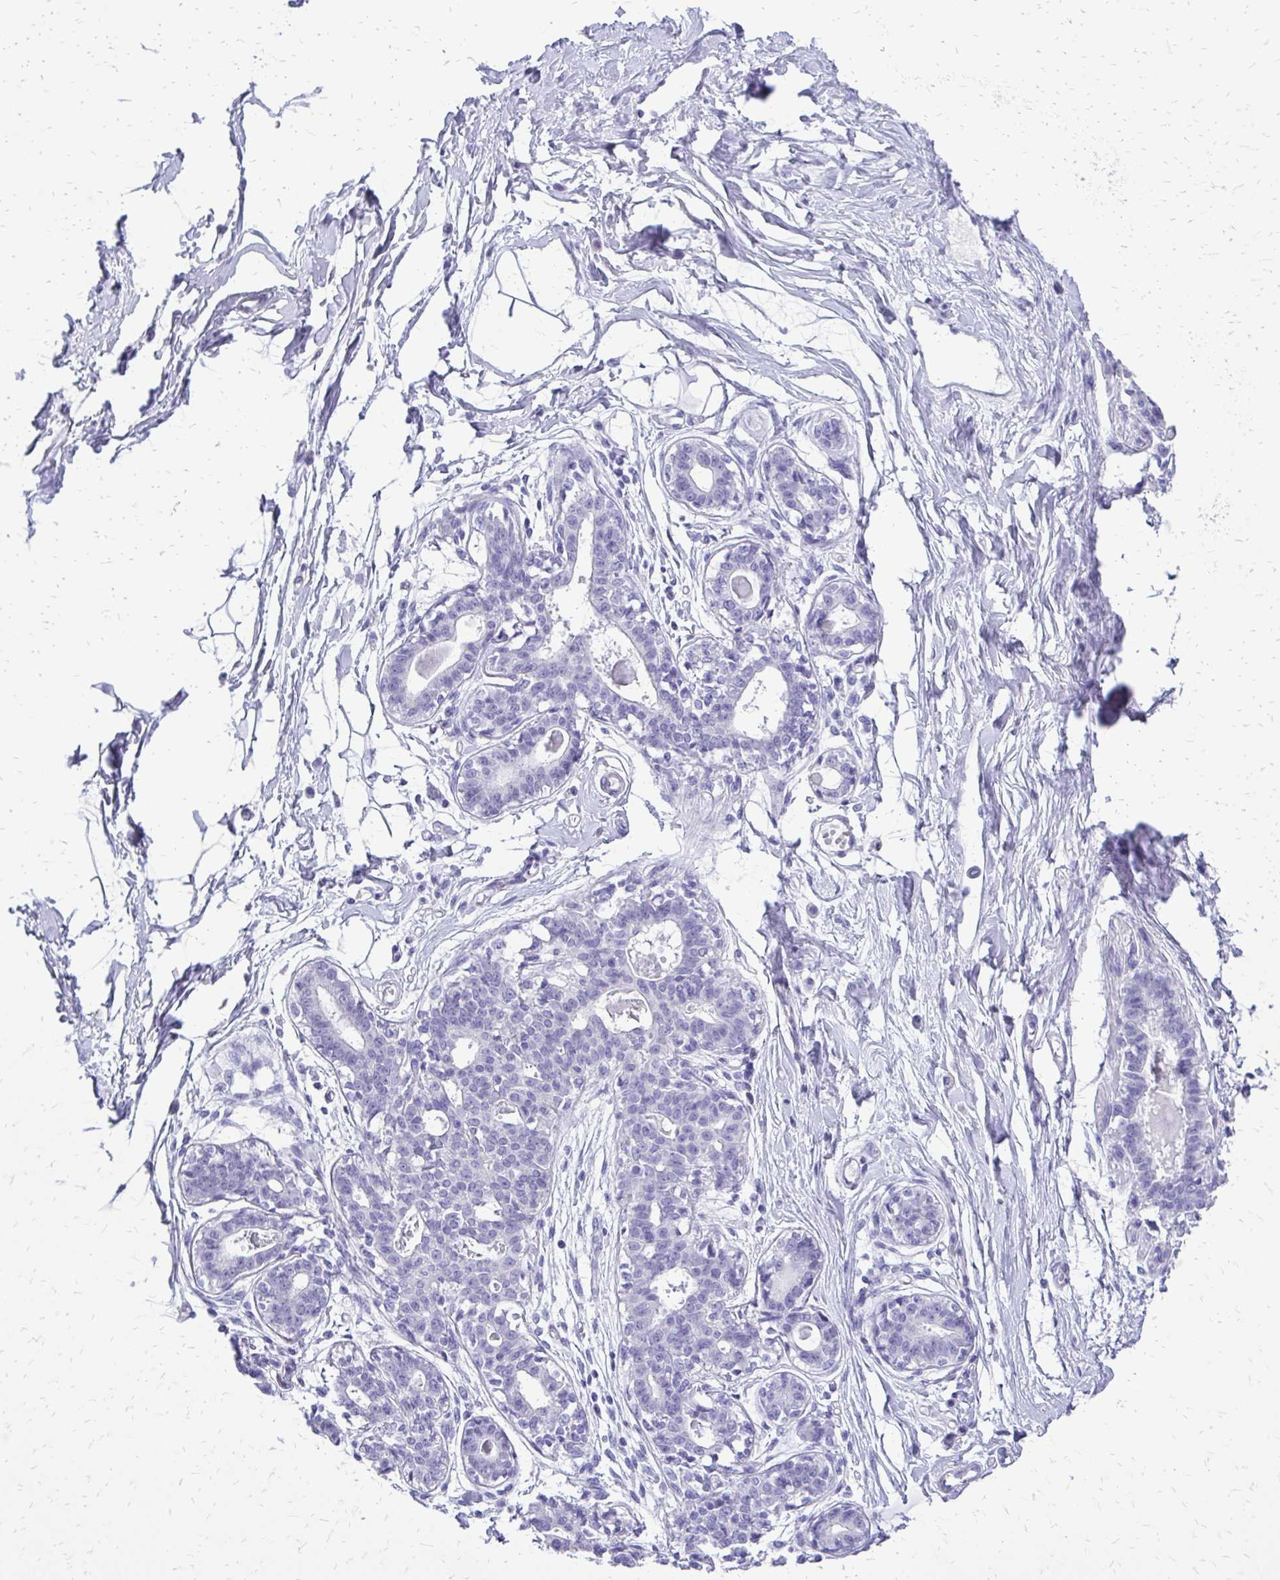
{"staining": {"intensity": "negative", "quantity": "none", "location": "none"}, "tissue": "breast", "cell_type": "Adipocytes", "image_type": "normal", "snomed": [{"axis": "morphology", "description": "Normal tissue, NOS"}, {"axis": "topography", "description": "Breast"}], "caption": "Breast was stained to show a protein in brown. There is no significant expression in adipocytes. (DAB (3,3'-diaminobenzidine) immunohistochemistry (IHC) visualized using brightfield microscopy, high magnification).", "gene": "SLC32A1", "patient": {"sex": "female", "age": 45}}